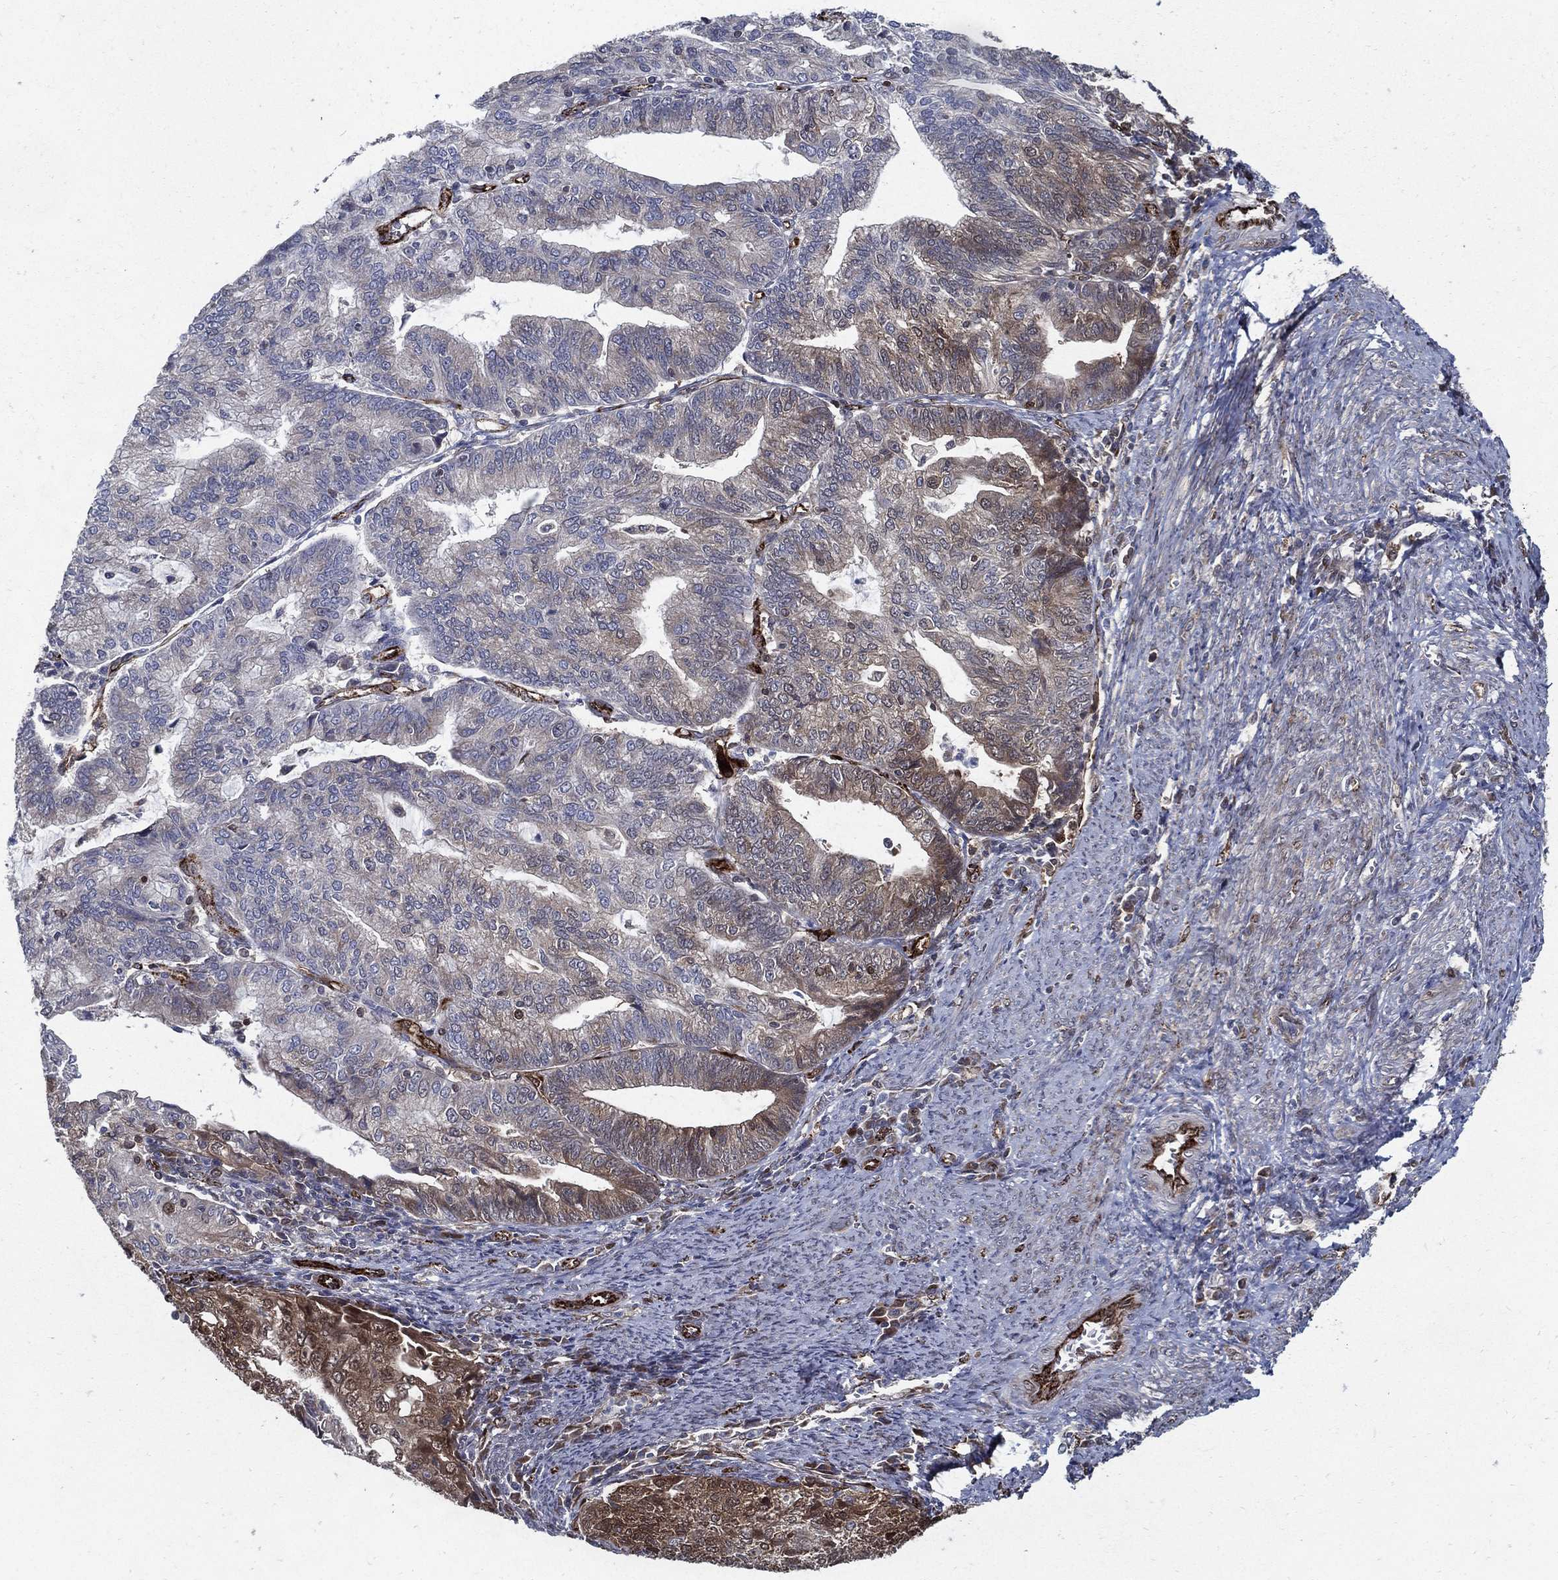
{"staining": {"intensity": "moderate", "quantity": "<25%", "location": "cytoplasmic/membranous"}, "tissue": "endometrial cancer", "cell_type": "Tumor cells", "image_type": "cancer", "snomed": [{"axis": "morphology", "description": "Adenocarcinoma, NOS"}, {"axis": "topography", "description": "Endometrium"}], "caption": "Endometrial cancer was stained to show a protein in brown. There is low levels of moderate cytoplasmic/membranous positivity in about <25% of tumor cells.", "gene": "ARHGAP11A", "patient": {"sex": "female", "age": 82}}